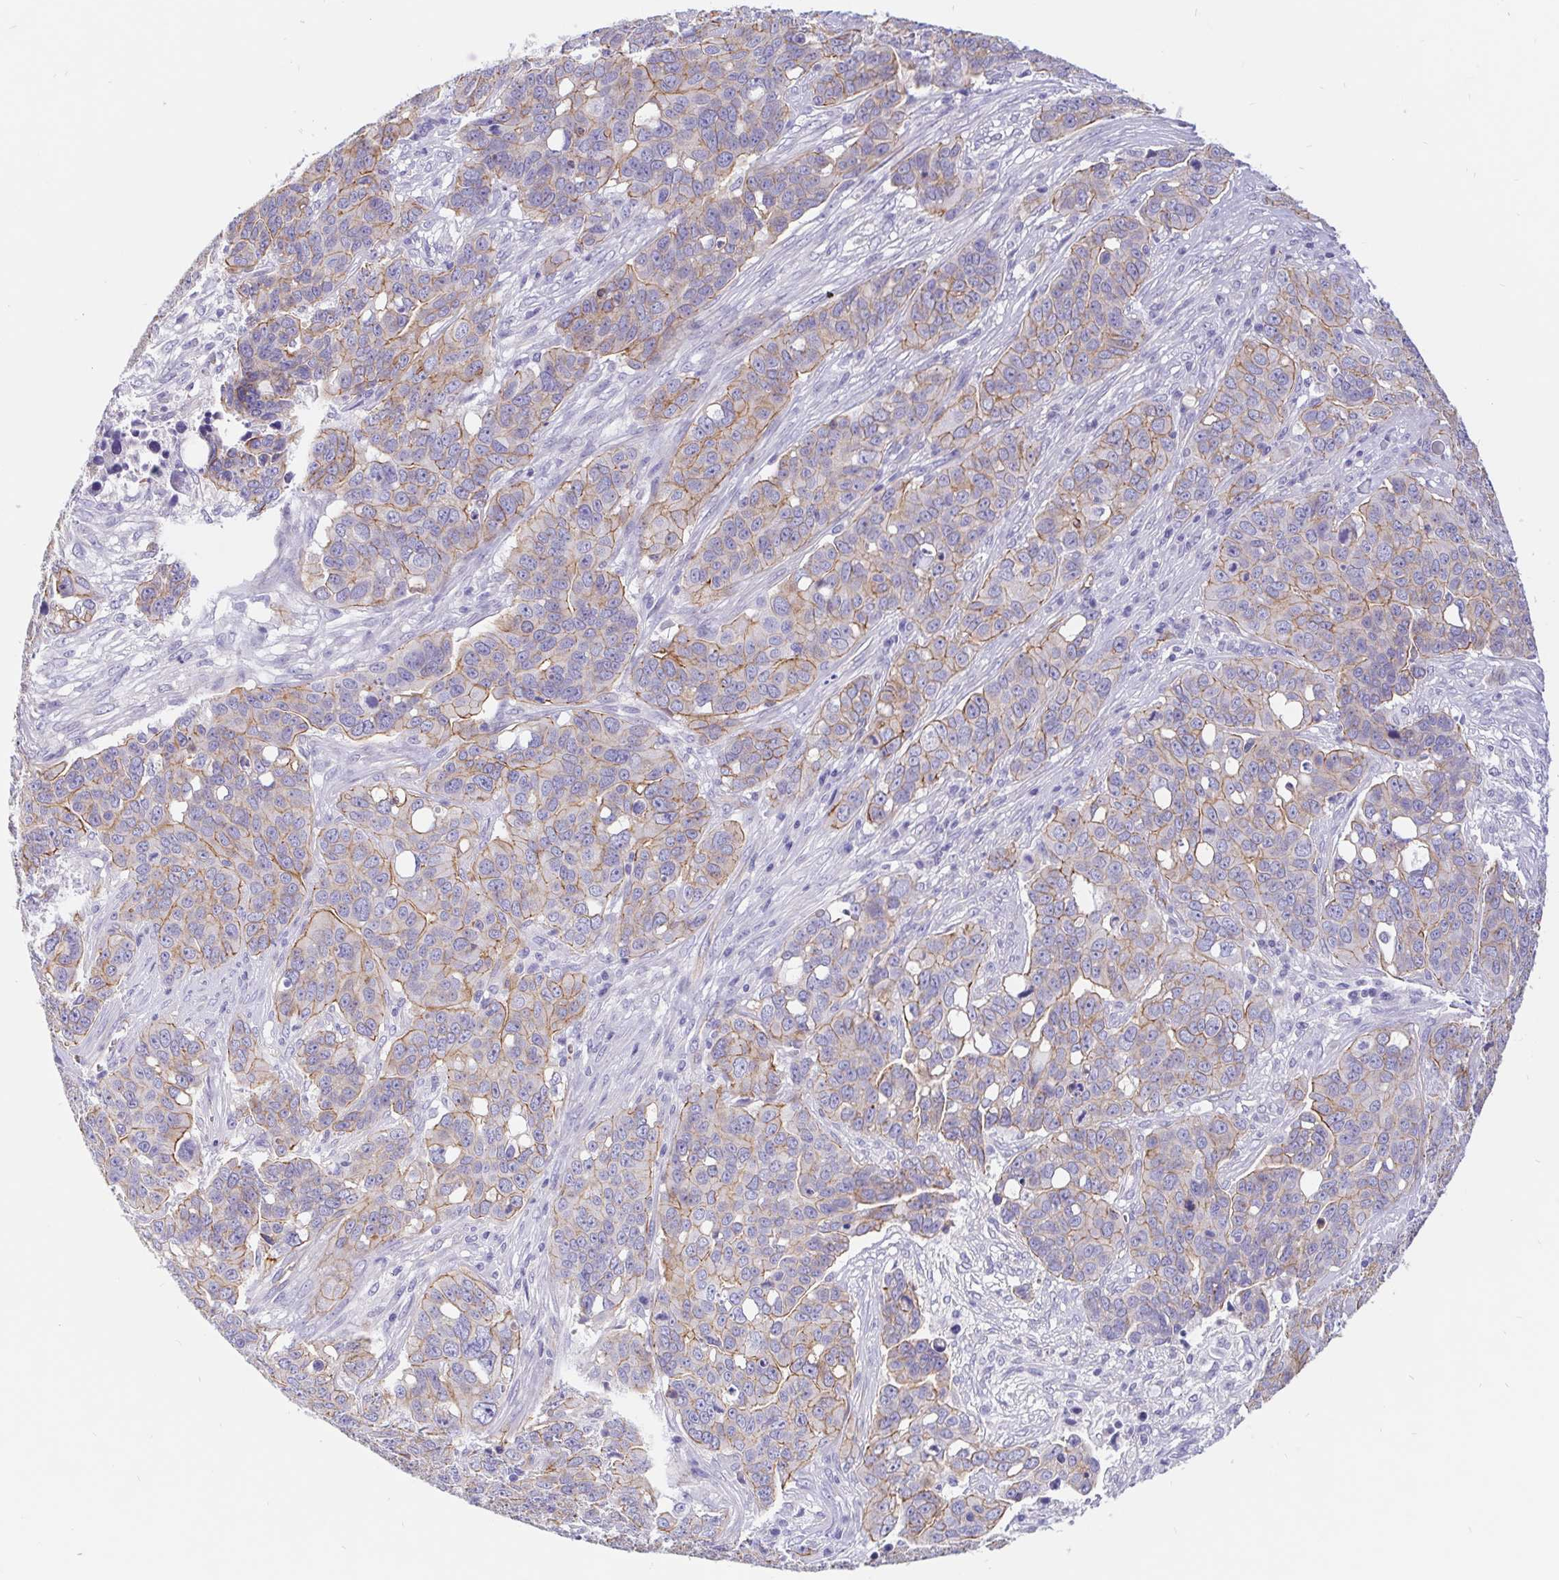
{"staining": {"intensity": "weak", "quantity": "25%-75%", "location": "cytoplasmic/membranous"}, "tissue": "ovarian cancer", "cell_type": "Tumor cells", "image_type": "cancer", "snomed": [{"axis": "morphology", "description": "Carcinoma, endometroid"}, {"axis": "topography", "description": "Ovary"}], "caption": "Protein staining of endometroid carcinoma (ovarian) tissue reveals weak cytoplasmic/membranous positivity in about 25%-75% of tumor cells.", "gene": "LIMCH1", "patient": {"sex": "female", "age": 78}}